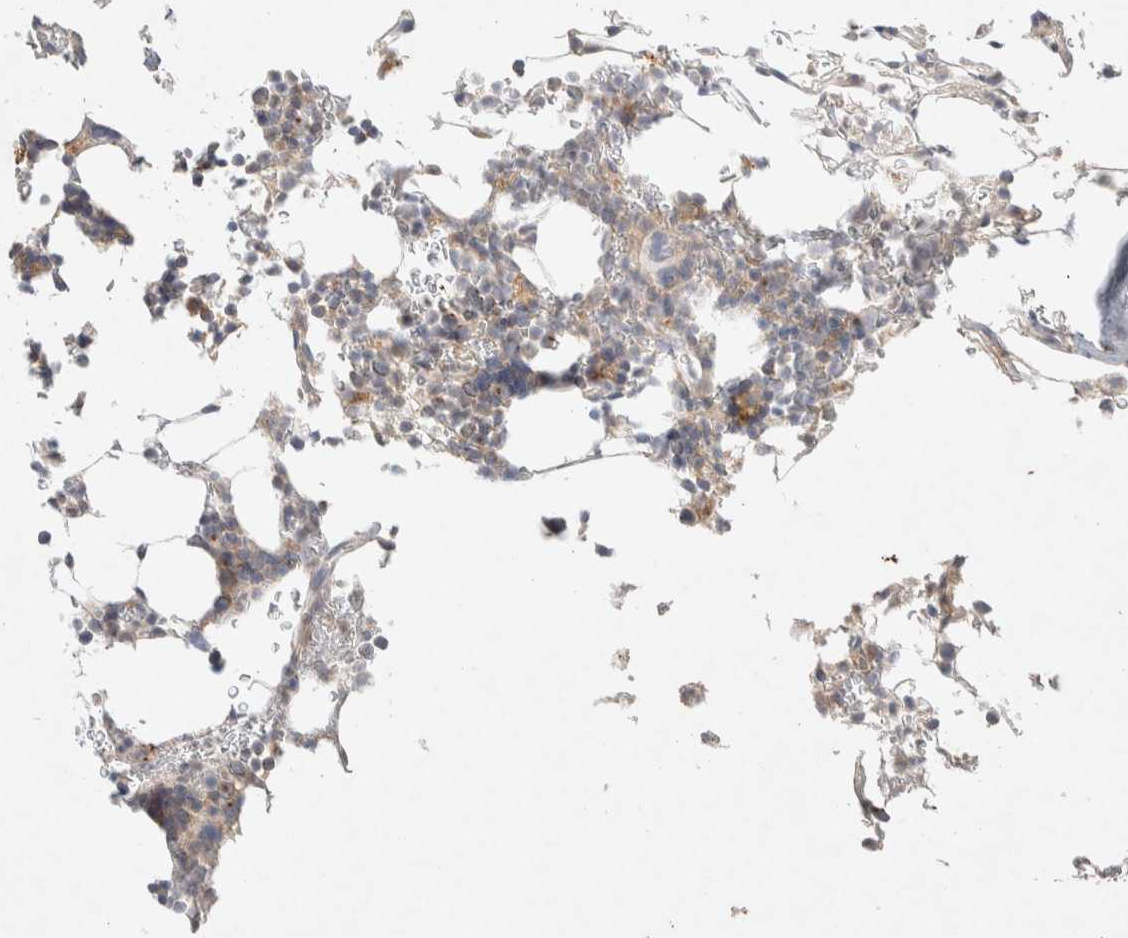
{"staining": {"intensity": "moderate", "quantity": "25%-75%", "location": "cytoplasmic/membranous"}, "tissue": "bone marrow", "cell_type": "Hematopoietic cells", "image_type": "normal", "snomed": [{"axis": "morphology", "description": "Normal tissue, NOS"}, {"axis": "topography", "description": "Bone marrow"}], "caption": "Bone marrow stained for a protein shows moderate cytoplasmic/membranous positivity in hematopoietic cells. Immunohistochemistry (ihc) stains the protein of interest in brown and the nuclei are stained blue.", "gene": "GNAI1", "patient": {"sex": "female", "age": 81}}